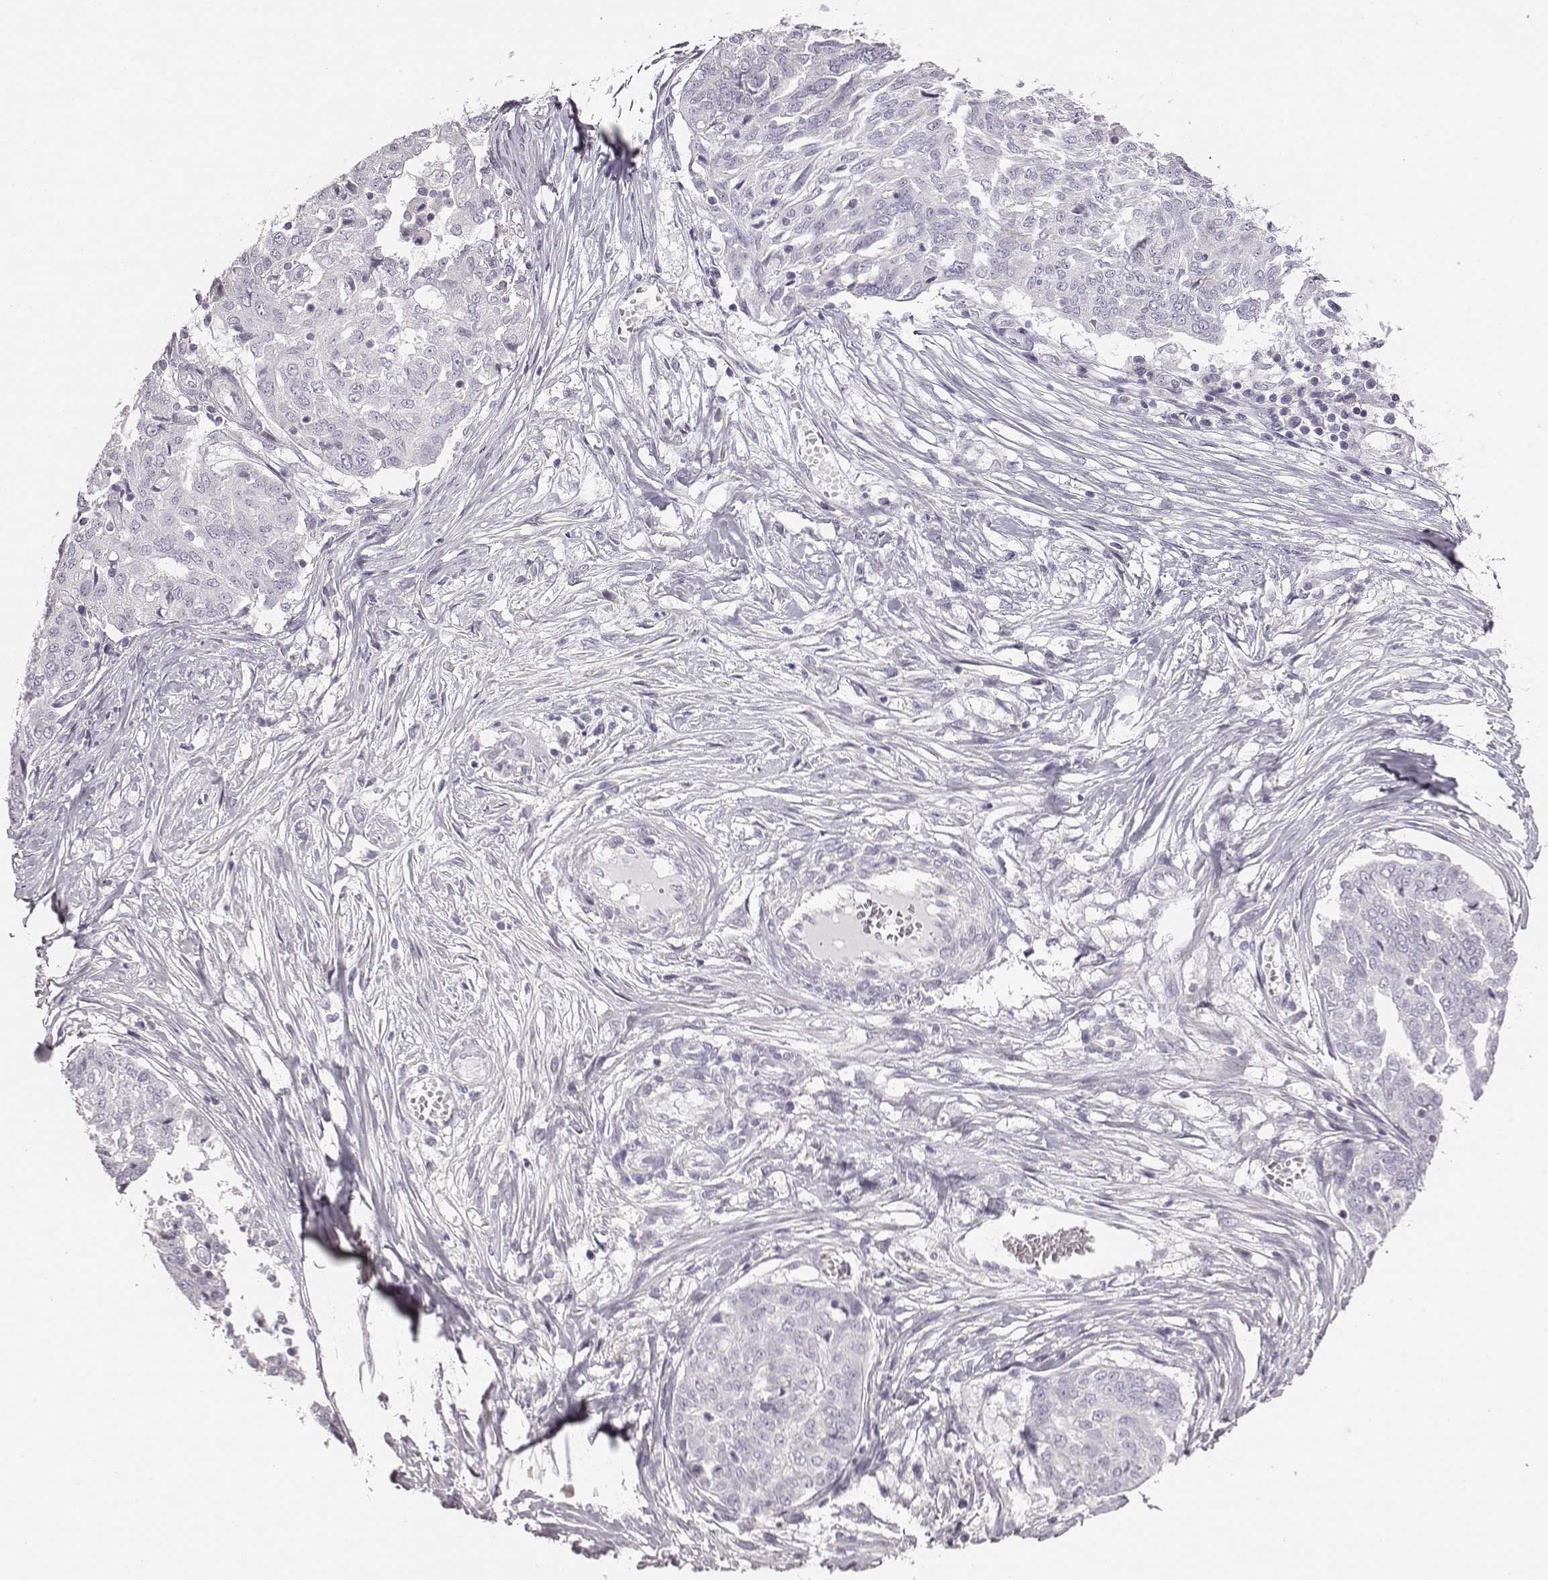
{"staining": {"intensity": "negative", "quantity": "none", "location": "none"}, "tissue": "ovarian cancer", "cell_type": "Tumor cells", "image_type": "cancer", "snomed": [{"axis": "morphology", "description": "Cystadenocarcinoma, serous, NOS"}, {"axis": "topography", "description": "Ovary"}], "caption": "A histopathology image of human ovarian serous cystadenocarcinoma is negative for staining in tumor cells.", "gene": "ADAM7", "patient": {"sex": "female", "age": 67}}